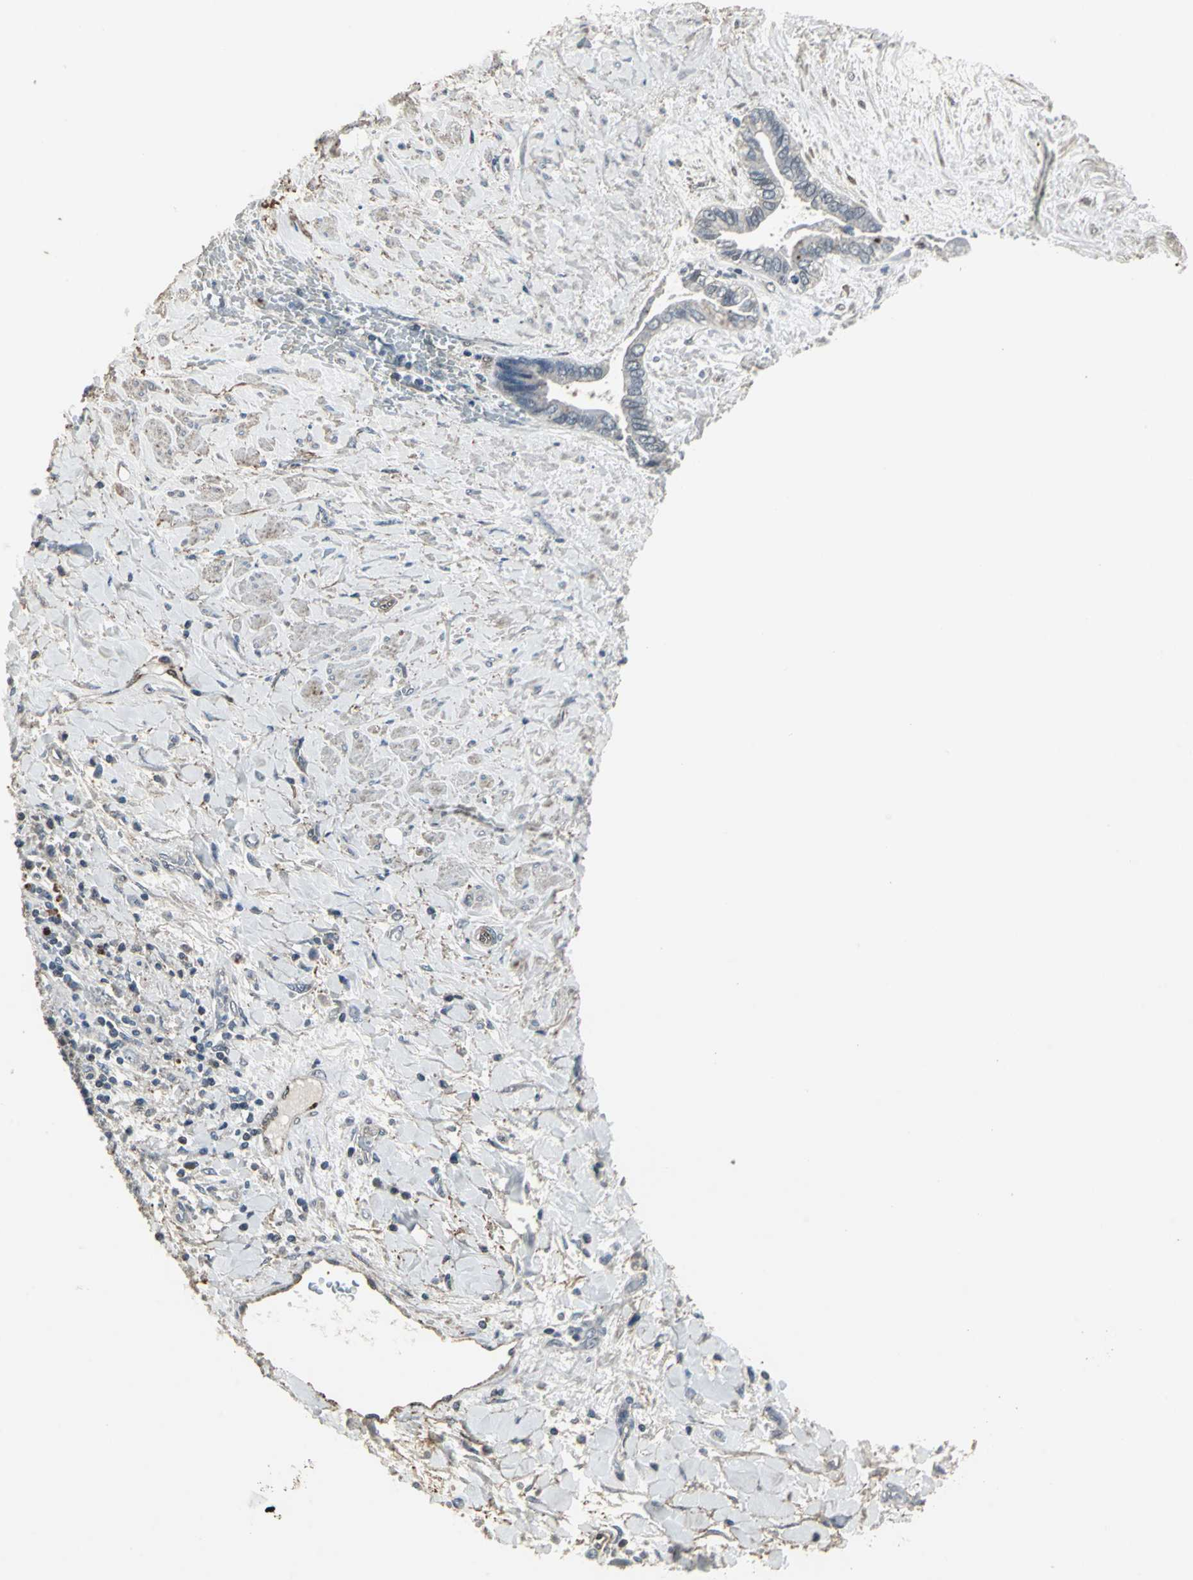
{"staining": {"intensity": "weak", "quantity": "<25%", "location": "cytoplasmic/membranous"}, "tissue": "liver cancer", "cell_type": "Tumor cells", "image_type": "cancer", "snomed": [{"axis": "morphology", "description": "Cholangiocarcinoma"}, {"axis": "topography", "description": "Liver"}], "caption": "Immunohistochemical staining of human liver cancer displays no significant expression in tumor cells.", "gene": "DNAJB4", "patient": {"sex": "female", "age": 65}}